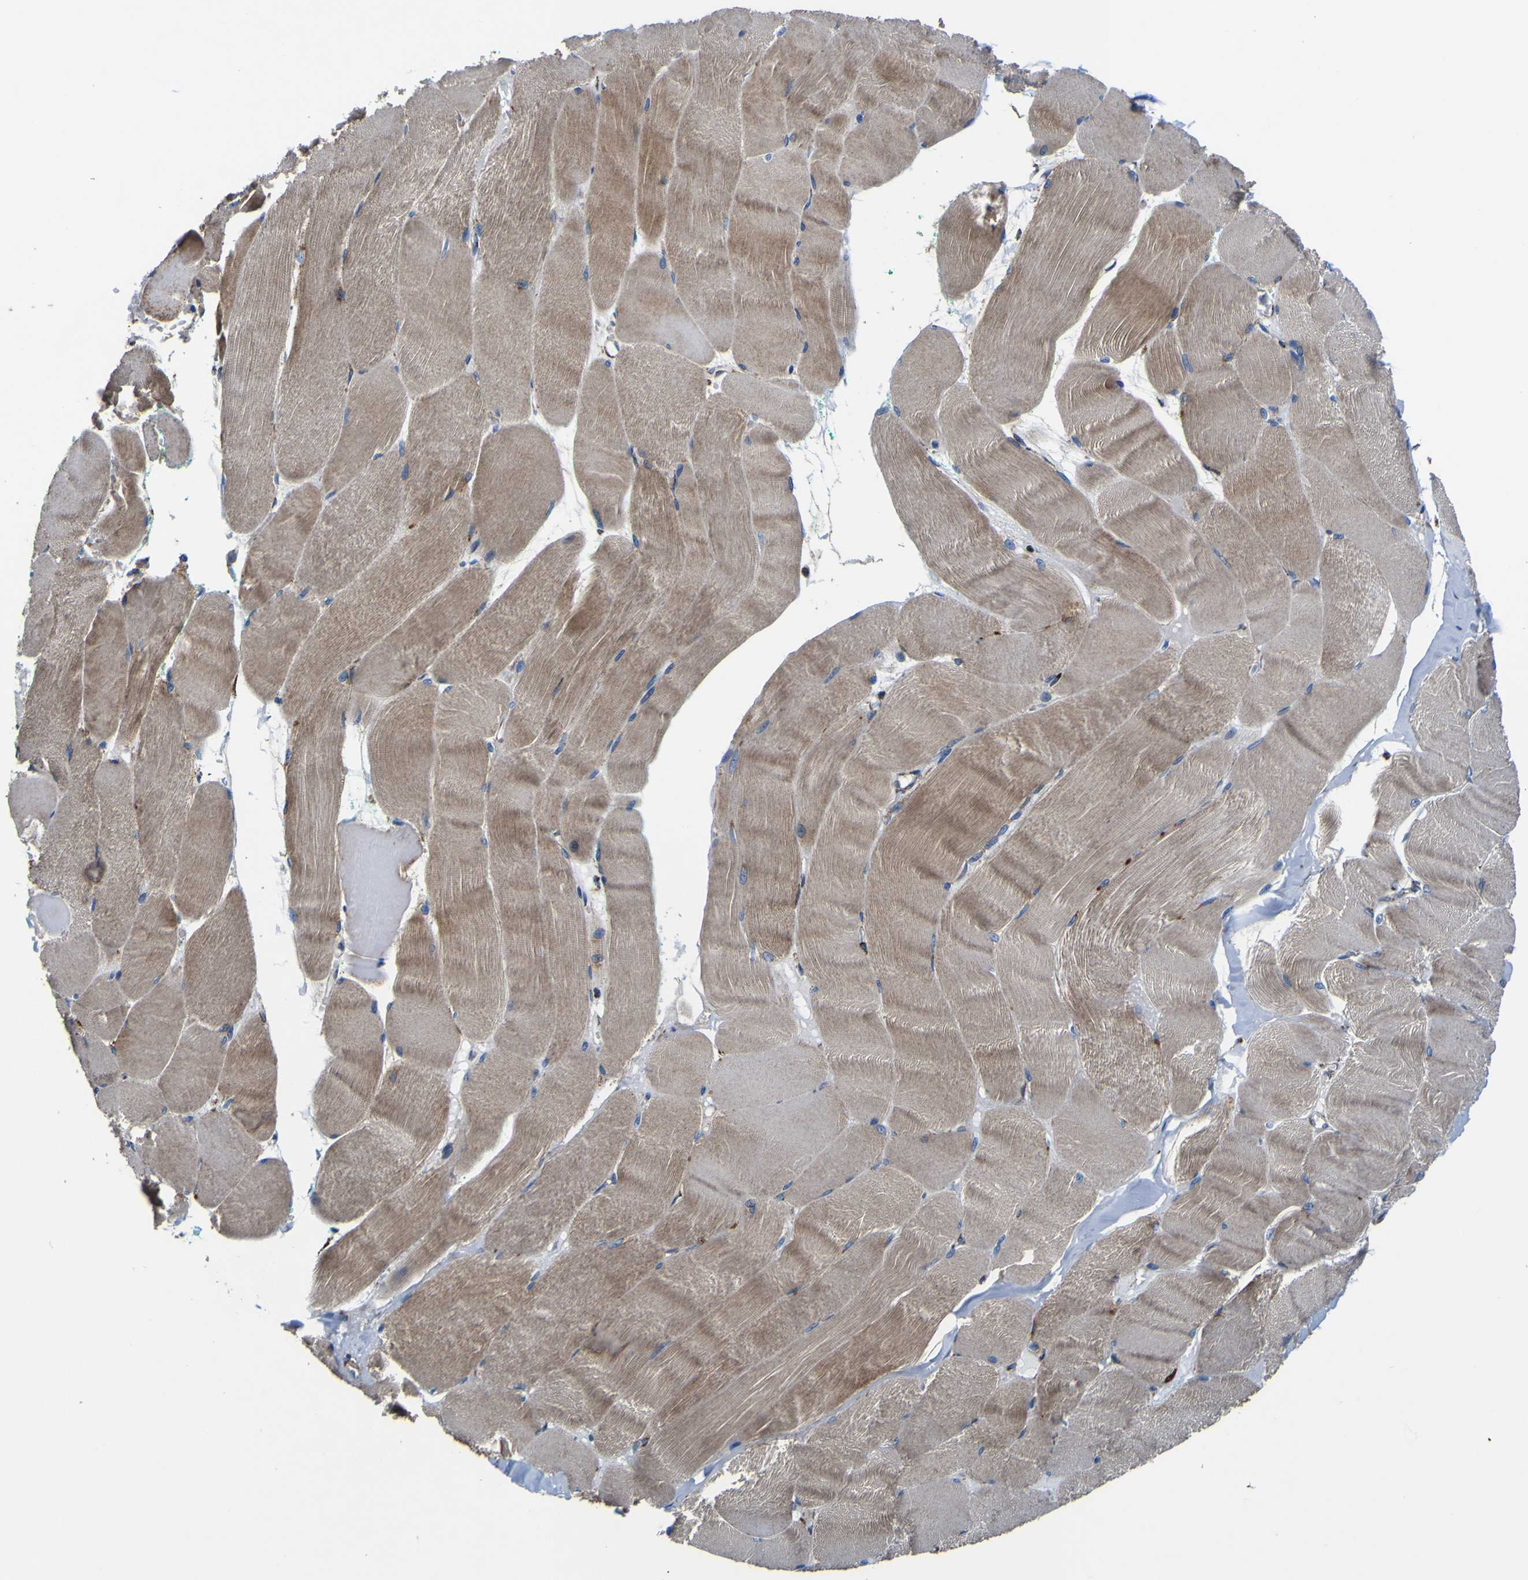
{"staining": {"intensity": "moderate", "quantity": ">75%", "location": "cytoplasmic/membranous"}, "tissue": "skeletal muscle", "cell_type": "Myocytes", "image_type": "normal", "snomed": [{"axis": "morphology", "description": "Normal tissue, NOS"}, {"axis": "morphology", "description": "Squamous cell carcinoma, NOS"}, {"axis": "topography", "description": "Skeletal muscle"}], "caption": "An image showing moderate cytoplasmic/membranous positivity in about >75% of myocytes in unremarkable skeletal muscle, as visualized by brown immunohistochemical staining.", "gene": "PTRH2", "patient": {"sex": "male", "age": 51}}